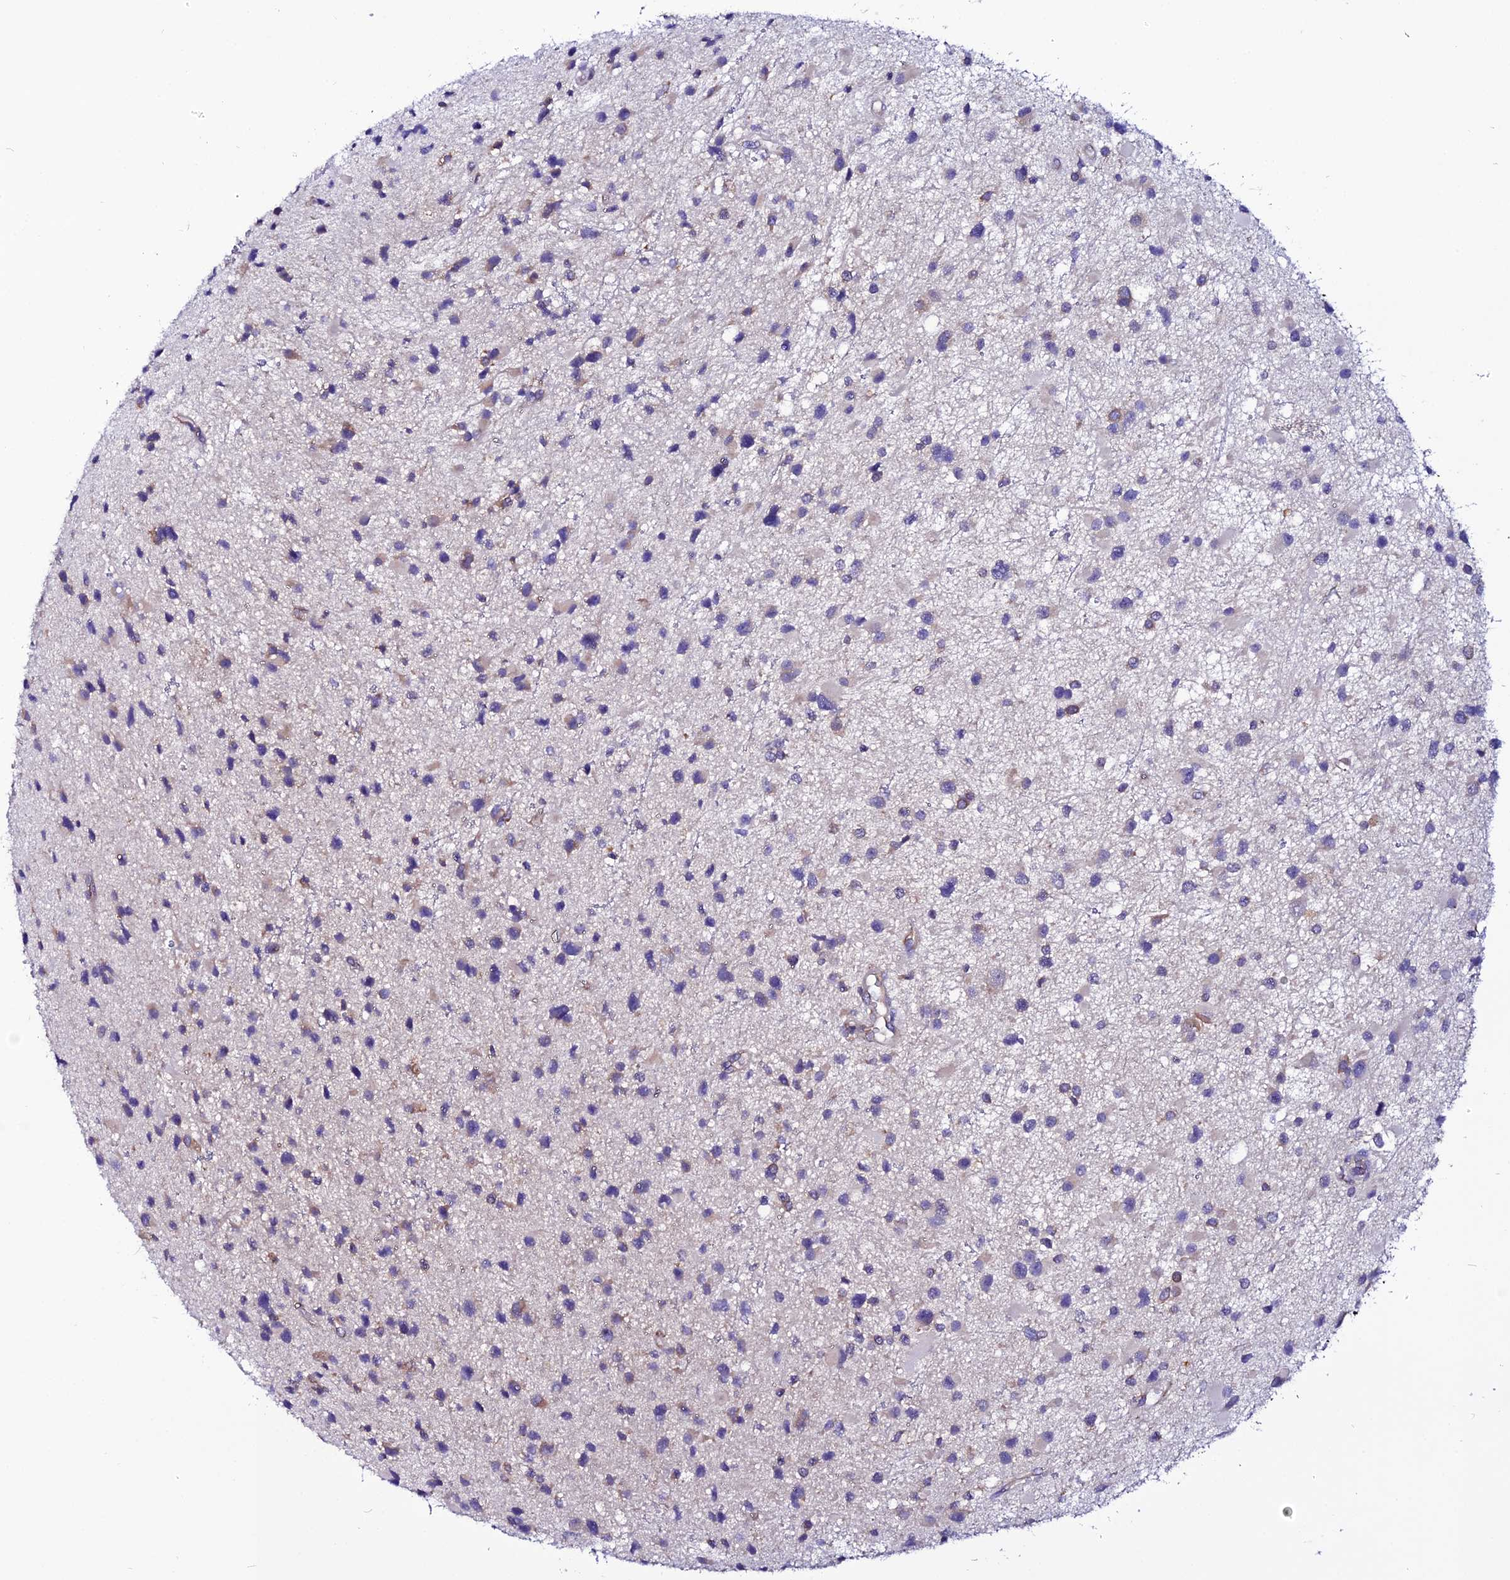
{"staining": {"intensity": "moderate", "quantity": "<25%", "location": "cytoplasmic/membranous"}, "tissue": "glioma", "cell_type": "Tumor cells", "image_type": "cancer", "snomed": [{"axis": "morphology", "description": "Glioma, malignant, Low grade"}, {"axis": "topography", "description": "Brain"}], "caption": "Malignant glioma (low-grade) tissue reveals moderate cytoplasmic/membranous positivity in approximately <25% of tumor cells, visualized by immunohistochemistry. (brown staining indicates protein expression, while blue staining denotes nuclei).", "gene": "EEF1G", "patient": {"sex": "female", "age": 32}}